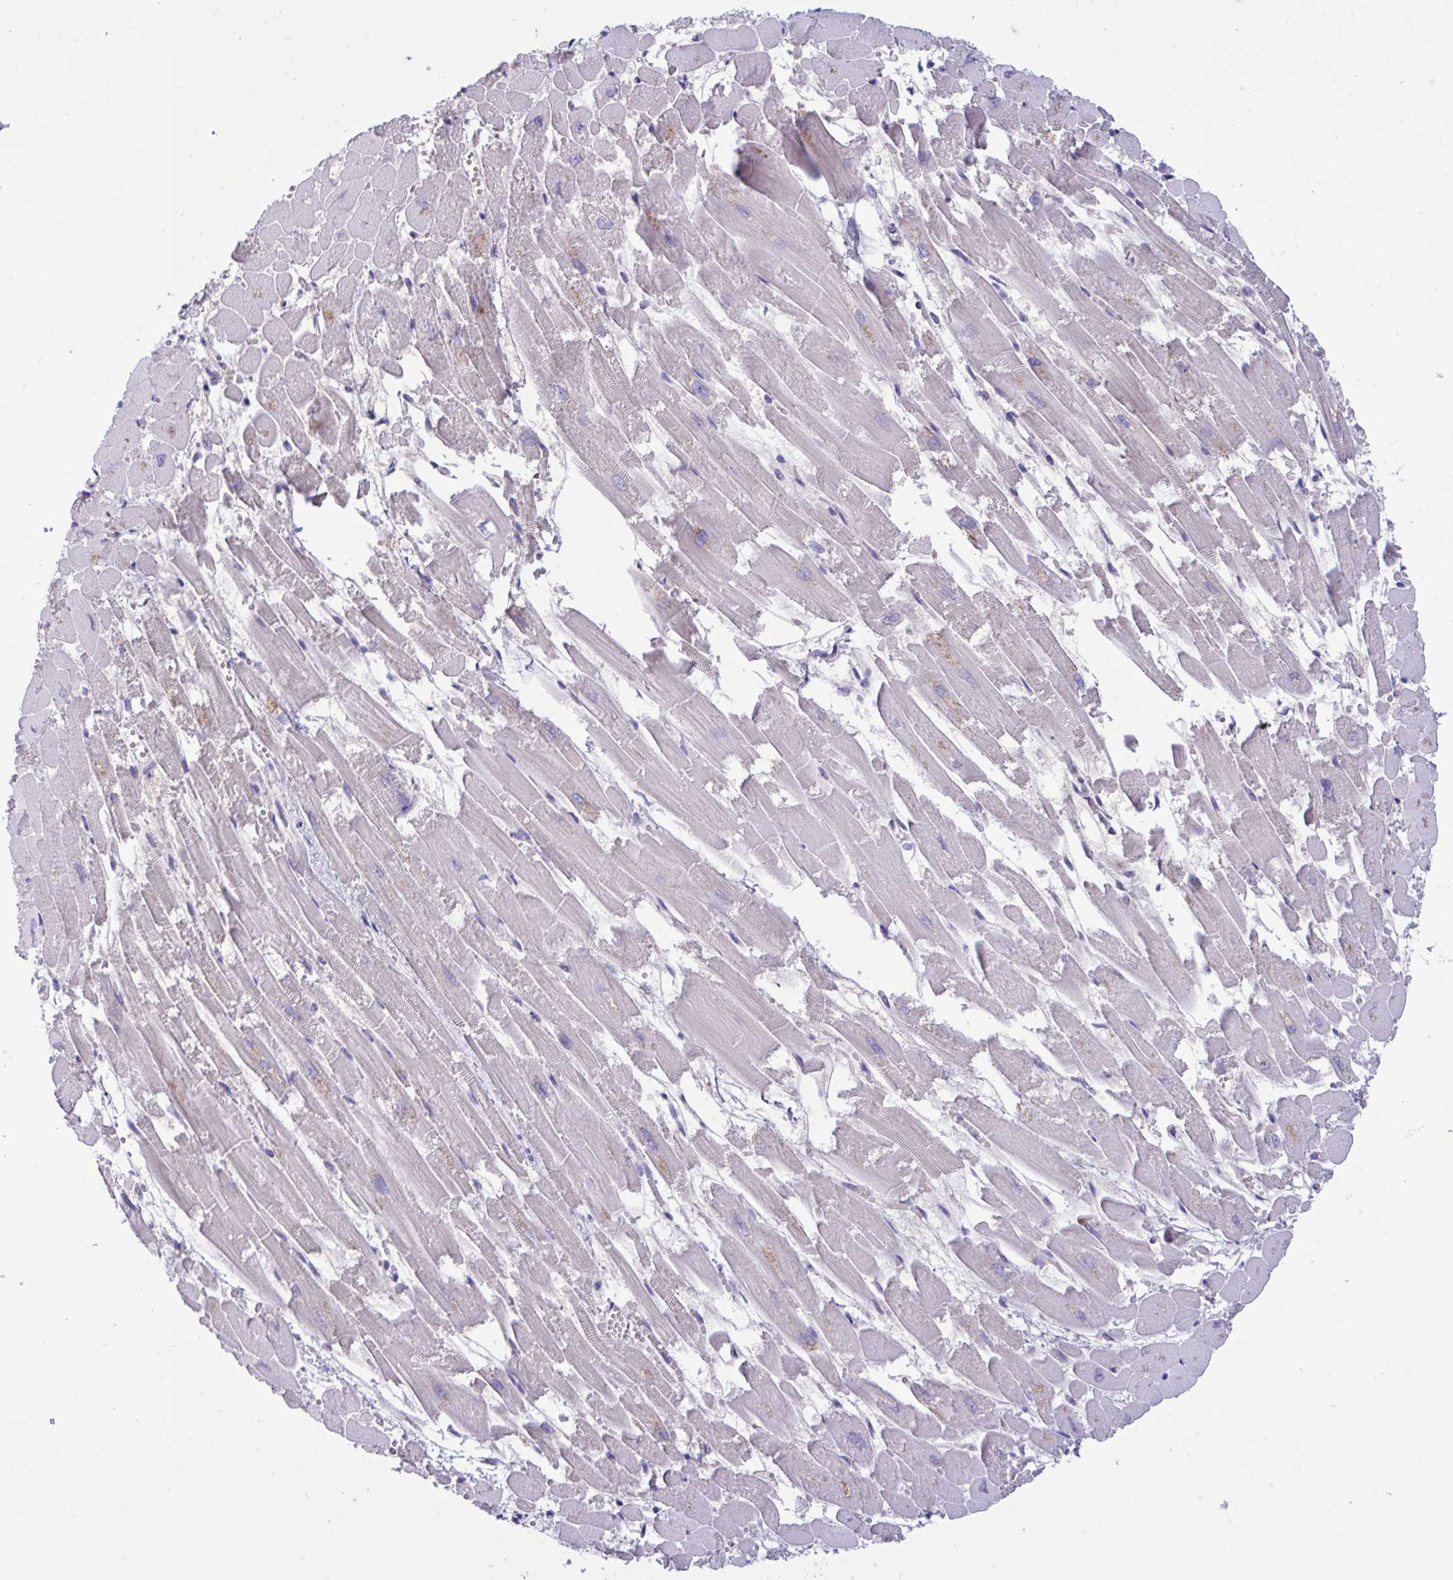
{"staining": {"intensity": "moderate", "quantity": "<25%", "location": "nuclear"}, "tissue": "heart muscle", "cell_type": "Cardiomyocytes", "image_type": "normal", "snomed": [{"axis": "morphology", "description": "Normal tissue, NOS"}, {"axis": "topography", "description": "Heart"}], "caption": "Immunohistochemical staining of normal heart muscle reveals low levels of moderate nuclear positivity in about <25% of cardiomyocytes.", "gene": "RBL1", "patient": {"sex": "female", "age": 52}}